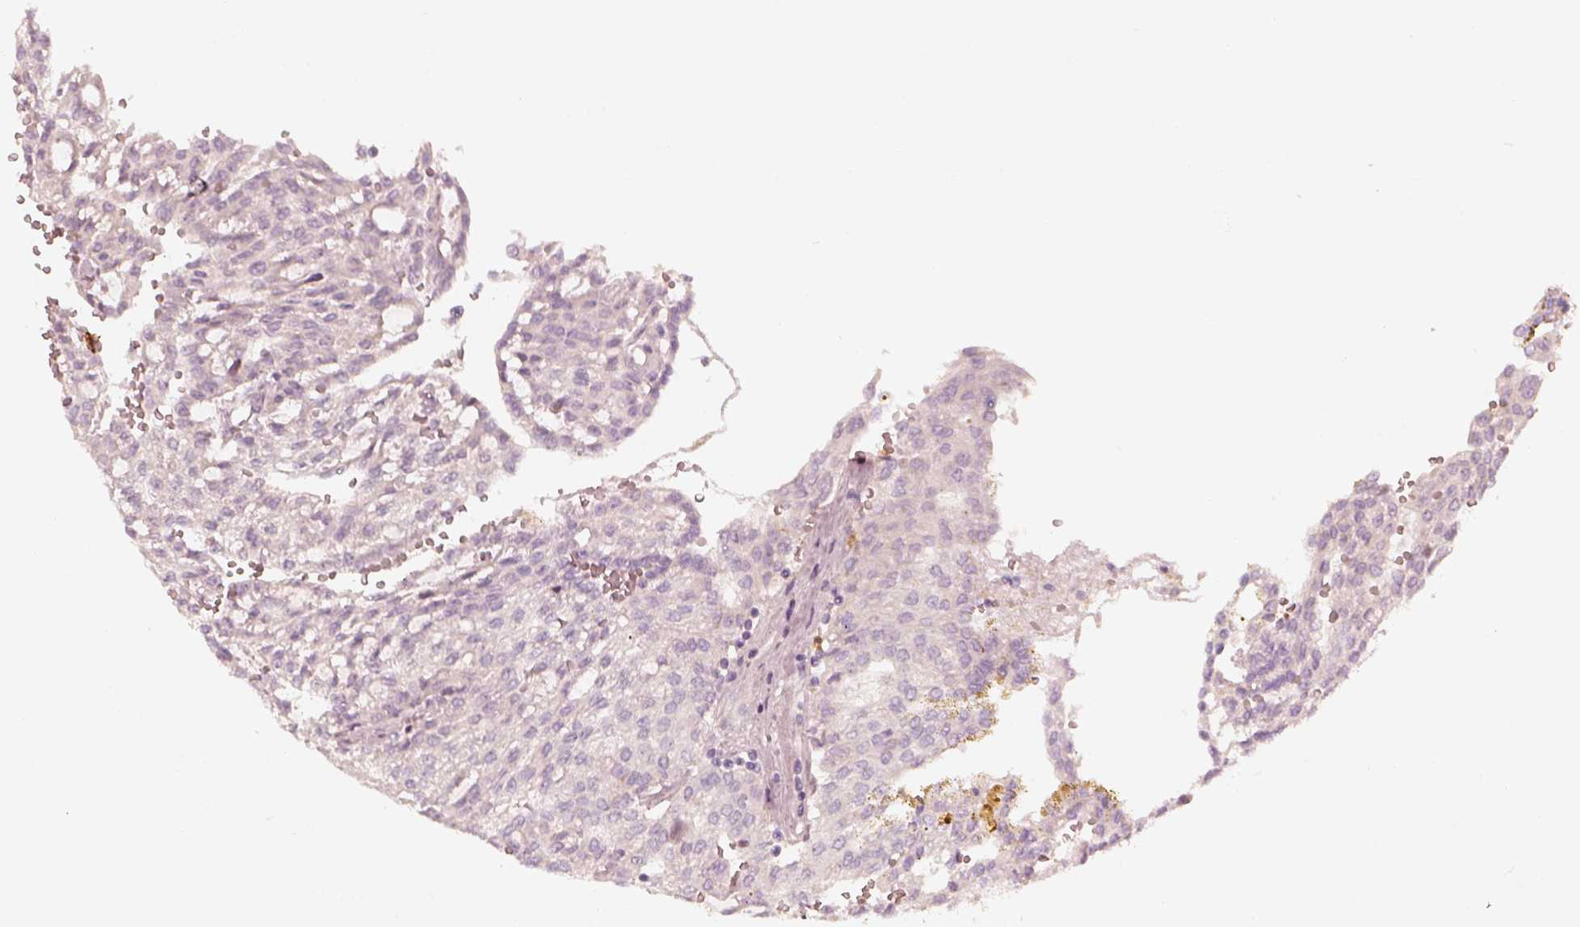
{"staining": {"intensity": "negative", "quantity": "none", "location": "none"}, "tissue": "renal cancer", "cell_type": "Tumor cells", "image_type": "cancer", "snomed": [{"axis": "morphology", "description": "Adenocarcinoma, NOS"}, {"axis": "topography", "description": "Kidney"}], "caption": "Tumor cells are negative for brown protein staining in renal adenocarcinoma.", "gene": "KCNJ9", "patient": {"sex": "male", "age": 63}}